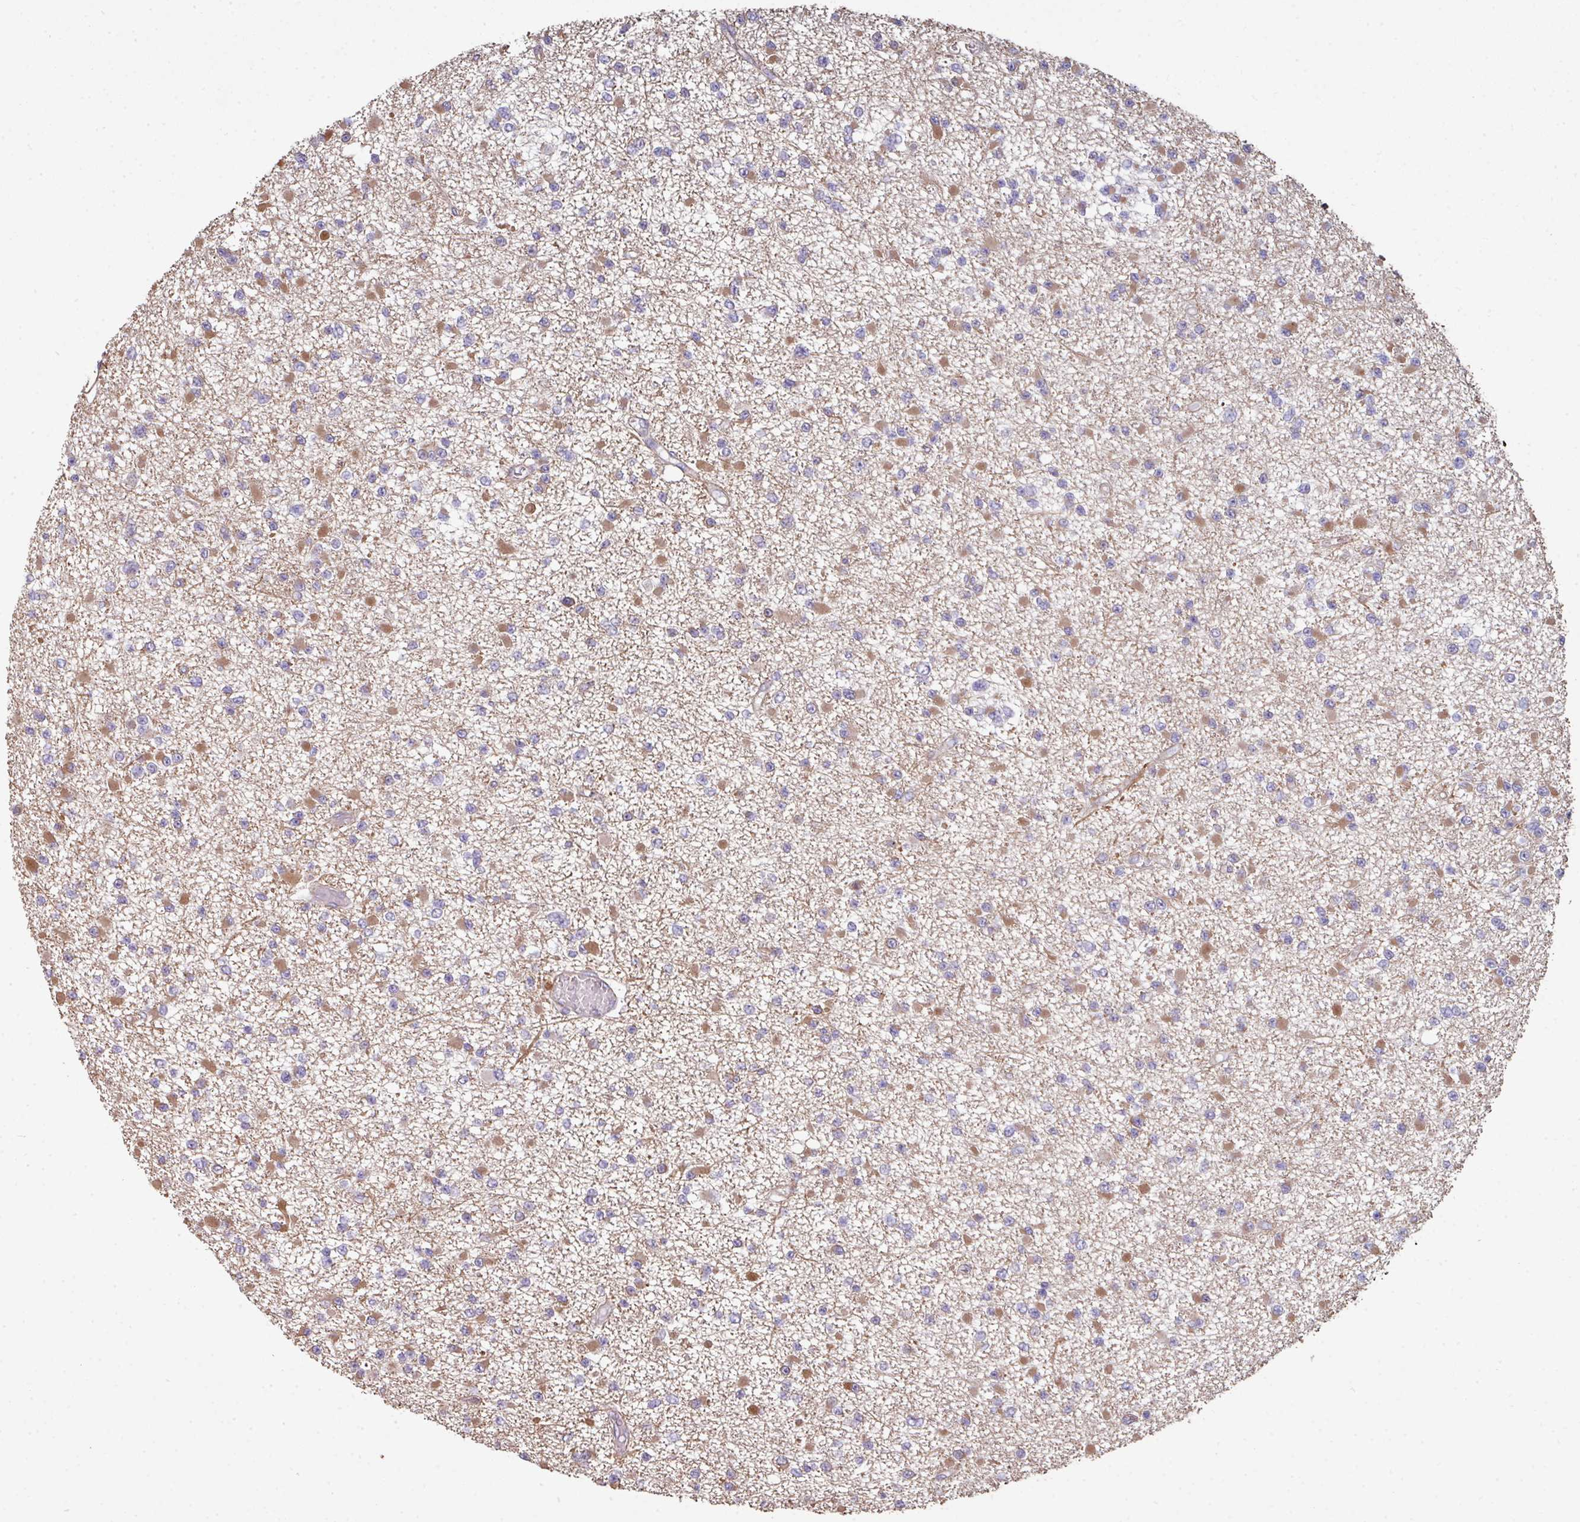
{"staining": {"intensity": "moderate", "quantity": "<25%", "location": "cytoplasmic/membranous"}, "tissue": "glioma", "cell_type": "Tumor cells", "image_type": "cancer", "snomed": [{"axis": "morphology", "description": "Glioma, malignant, Low grade"}, {"axis": "topography", "description": "Brain"}], "caption": "IHC histopathology image of human glioma stained for a protein (brown), which demonstrates low levels of moderate cytoplasmic/membranous expression in about <25% of tumor cells.", "gene": "ANO9", "patient": {"sex": "female", "age": 22}}